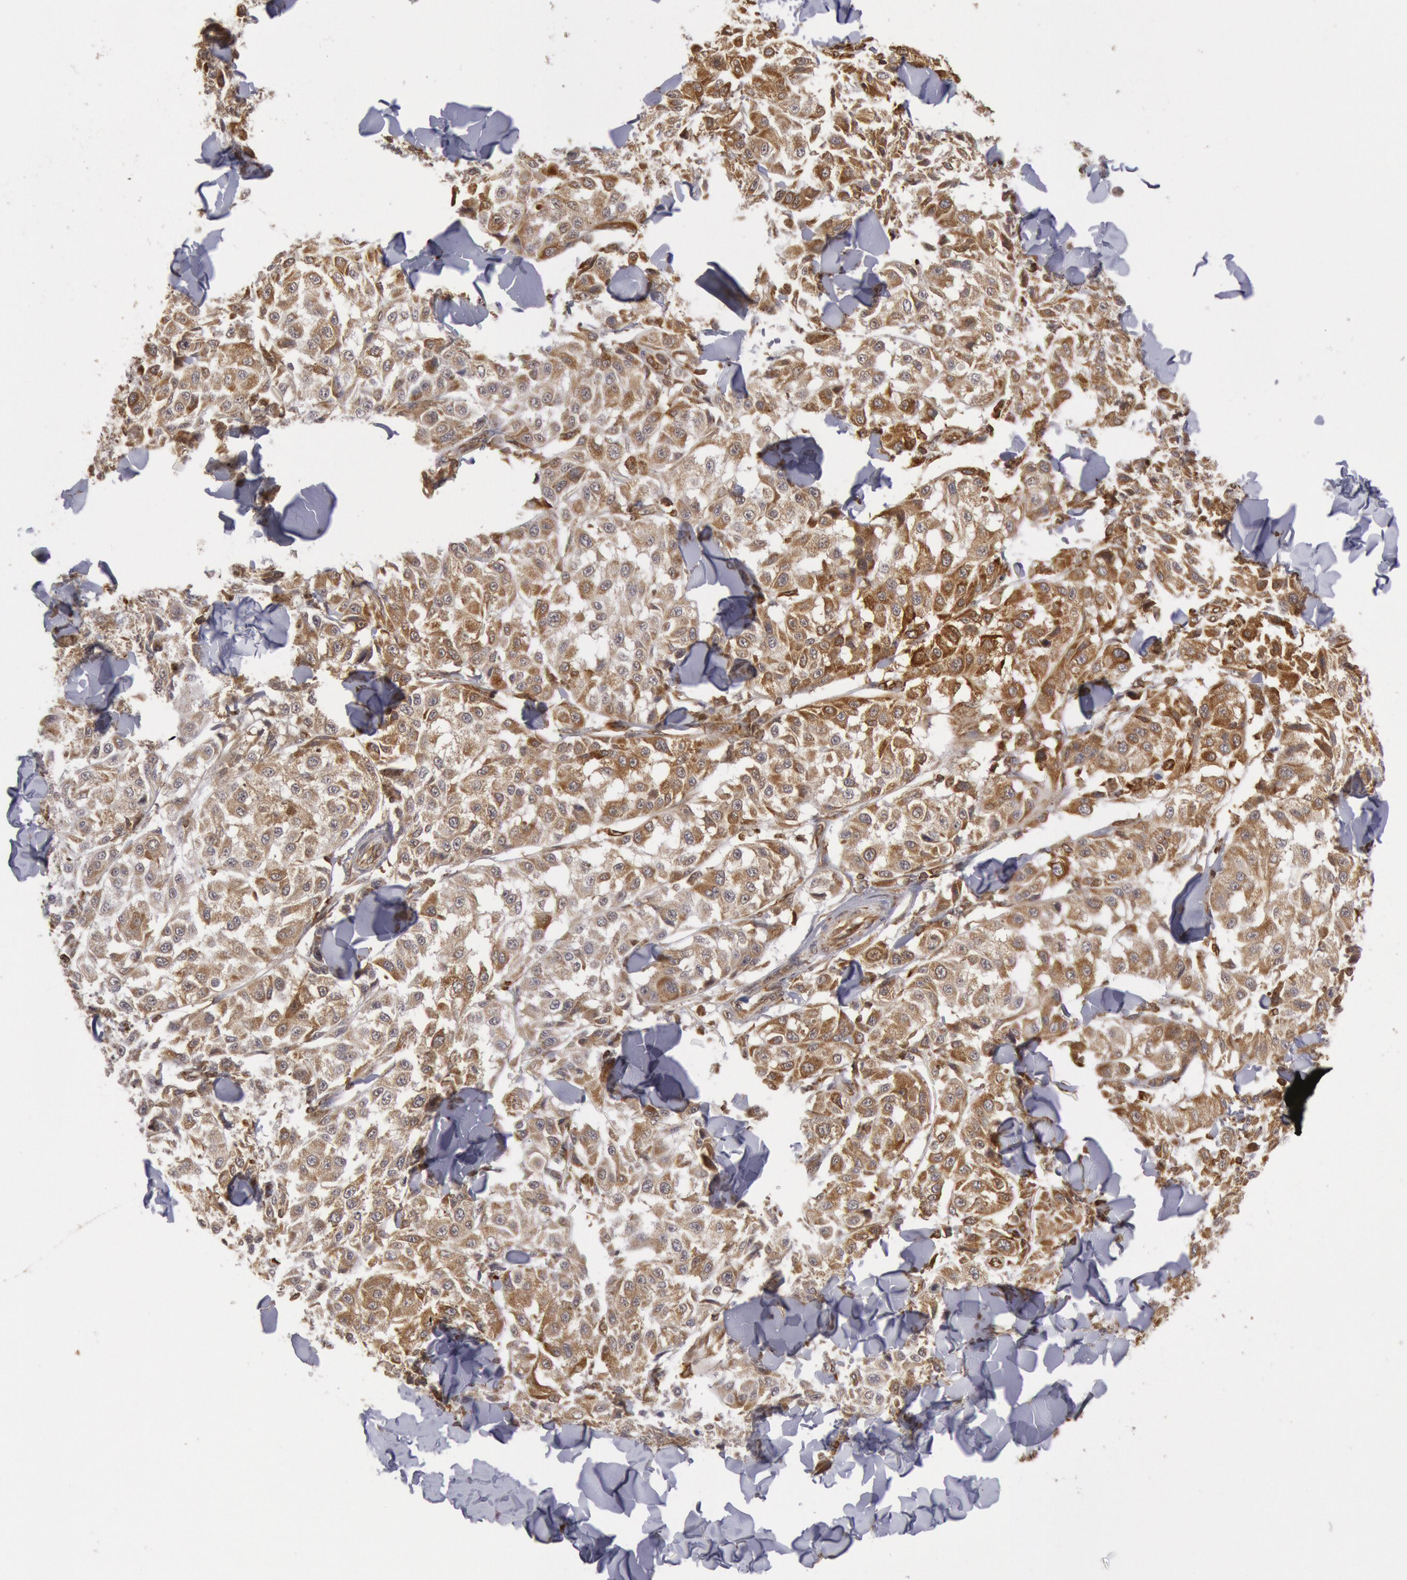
{"staining": {"intensity": "moderate", "quantity": ">75%", "location": "cytoplasmic/membranous"}, "tissue": "melanoma", "cell_type": "Tumor cells", "image_type": "cancer", "snomed": [{"axis": "morphology", "description": "Malignant melanoma, NOS"}, {"axis": "topography", "description": "Skin"}], "caption": "A histopathology image of human melanoma stained for a protein reveals moderate cytoplasmic/membranous brown staining in tumor cells.", "gene": "TAP2", "patient": {"sex": "female", "age": 64}}